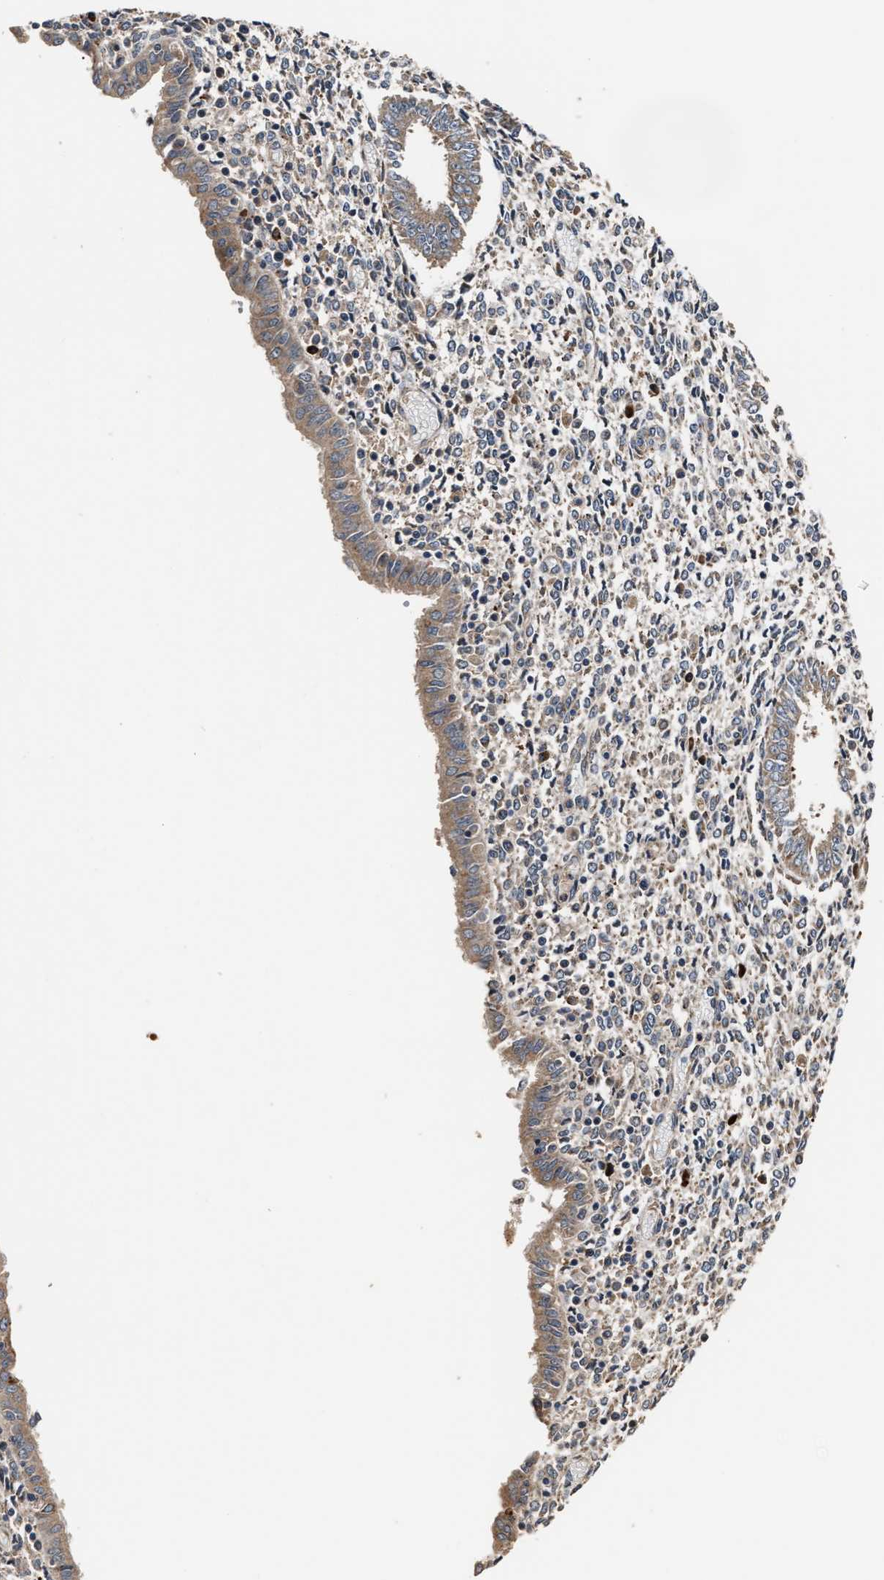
{"staining": {"intensity": "weak", "quantity": "25%-75%", "location": "cytoplasmic/membranous"}, "tissue": "endometrium", "cell_type": "Cells in endometrial stroma", "image_type": "normal", "snomed": [{"axis": "morphology", "description": "Normal tissue, NOS"}, {"axis": "topography", "description": "Endometrium"}], "caption": "DAB (3,3'-diaminobenzidine) immunohistochemical staining of benign endometrium displays weak cytoplasmic/membranous protein staining in approximately 25%-75% of cells in endometrial stroma.", "gene": "IMPDH2", "patient": {"sex": "female", "age": 35}}